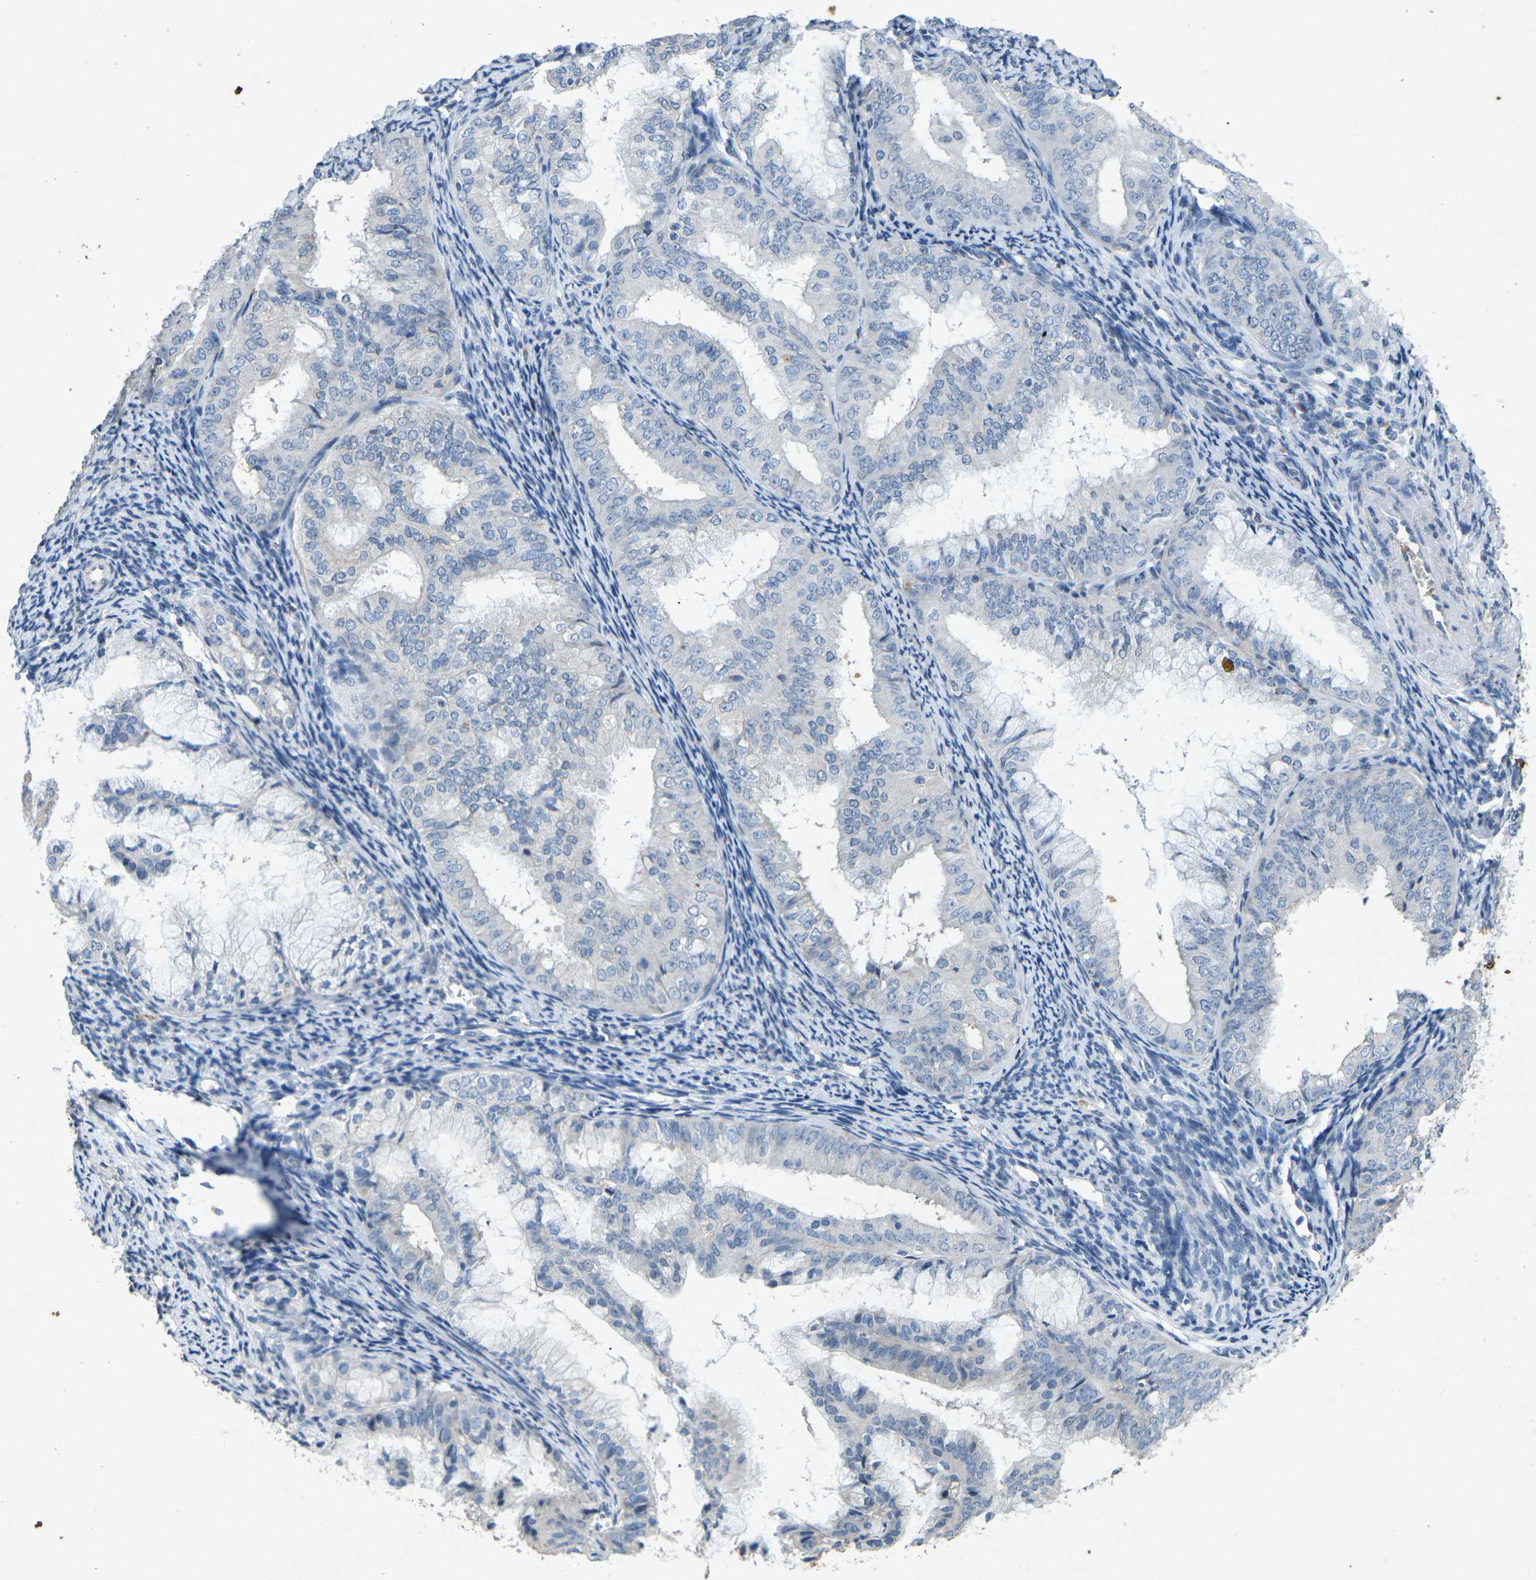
{"staining": {"intensity": "negative", "quantity": "none", "location": "none"}, "tissue": "endometrial cancer", "cell_type": "Tumor cells", "image_type": "cancer", "snomed": [{"axis": "morphology", "description": "Adenocarcinoma, NOS"}, {"axis": "topography", "description": "Endometrium"}], "caption": "Adenocarcinoma (endometrial) stained for a protein using IHC demonstrates no expression tumor cells.", "gene": "A1BG", "patient": {"sex": "female", "age": 63}}